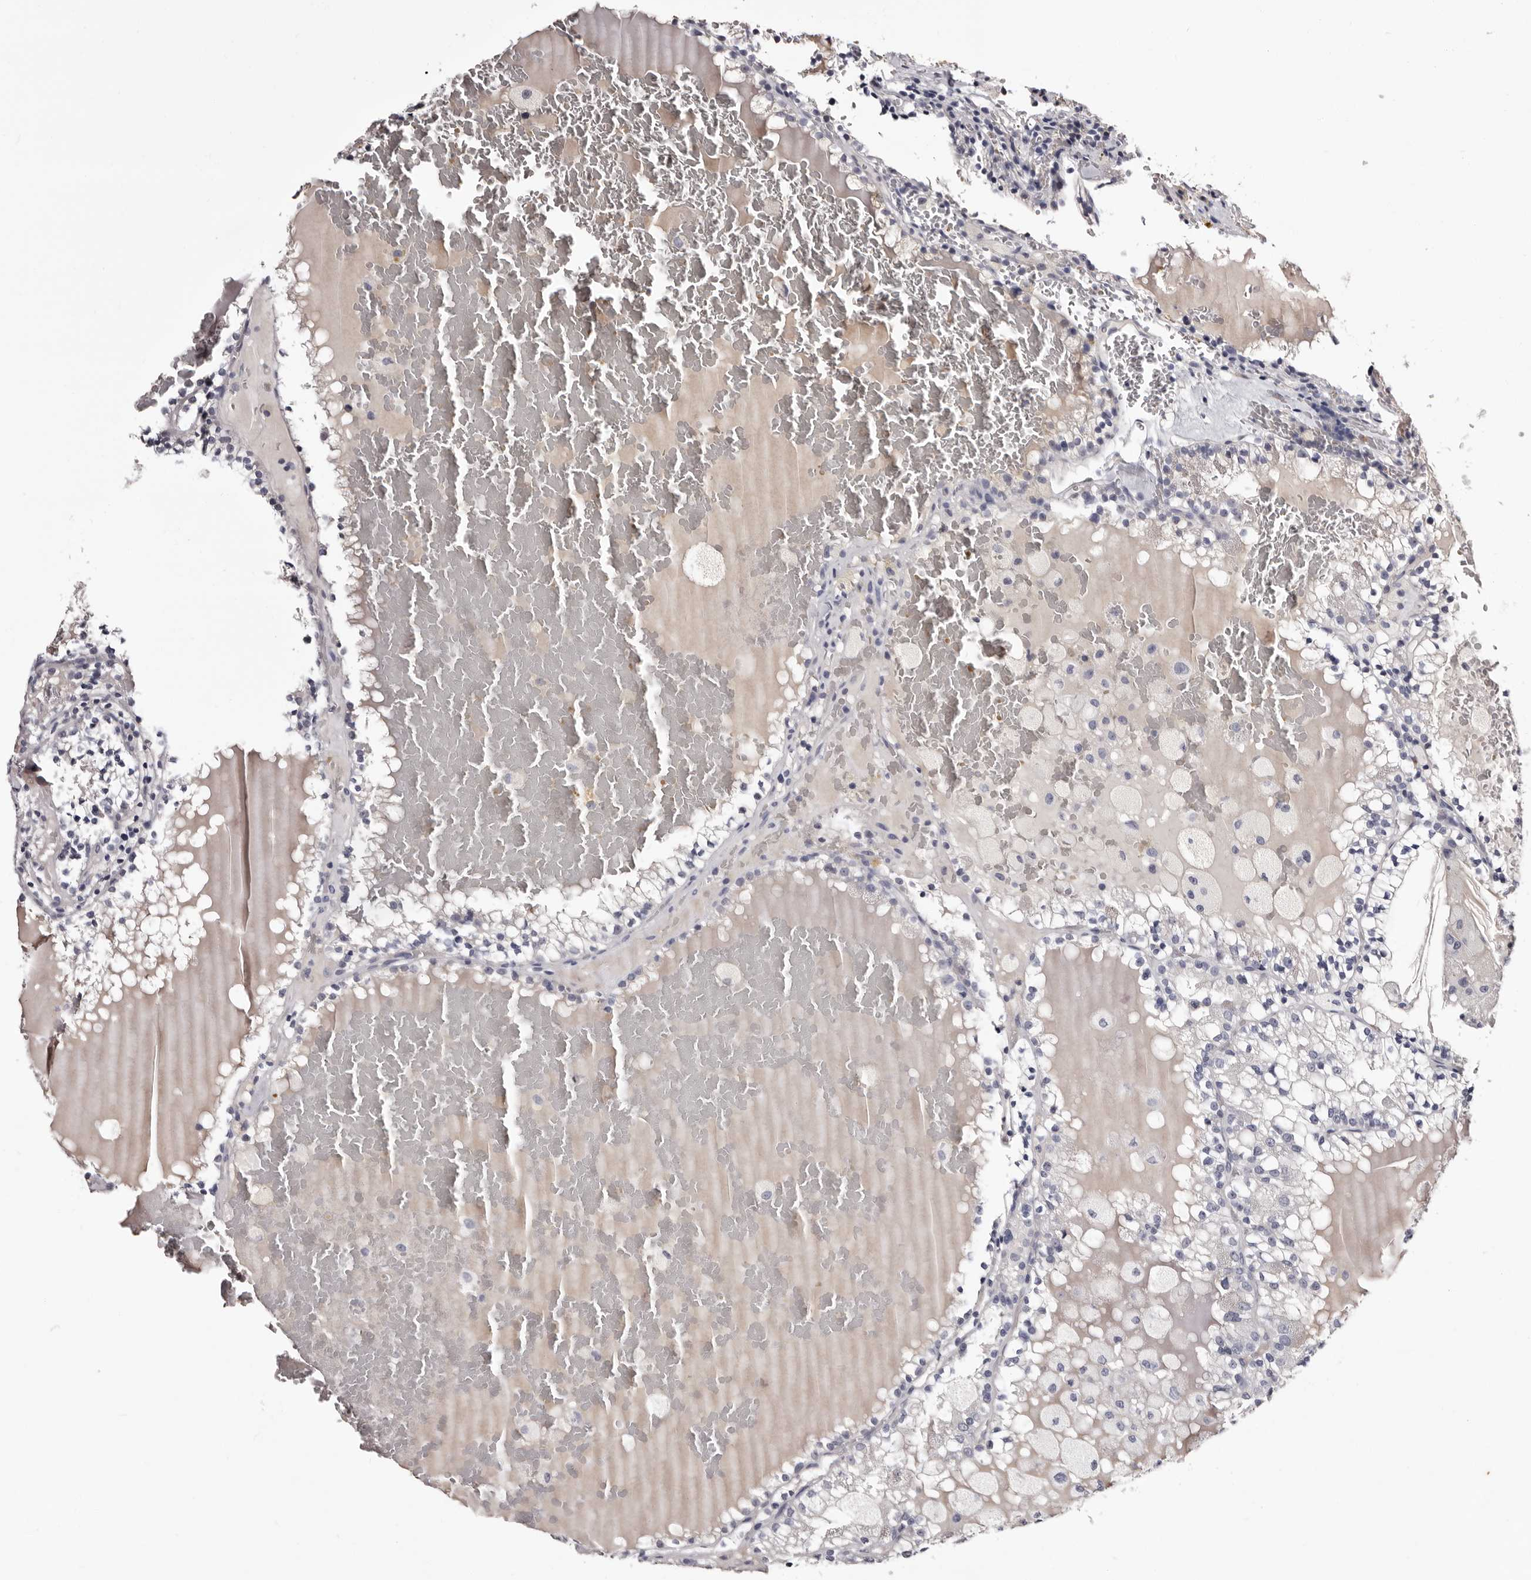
{"staining": {"intensity": "negative", "quantity": "none", "location": "none"}, "tissue": "renal cancer", "cell_type": "Tumor cells", "image_type": "cancer", "snomed": [{"axis": "morphology", "description": "Adenocarcinoma, NOS"}, {"axis": "topography", "description": "Kidney"}], "caption": "An immunohistochemistry histopathology image of adenocarcinoma (renal) is shown. There is no staining in tumor cells of adenocarcinoma (renal).", "gene": "BPGM", "patient": {"sex": "female", "age": 56}}